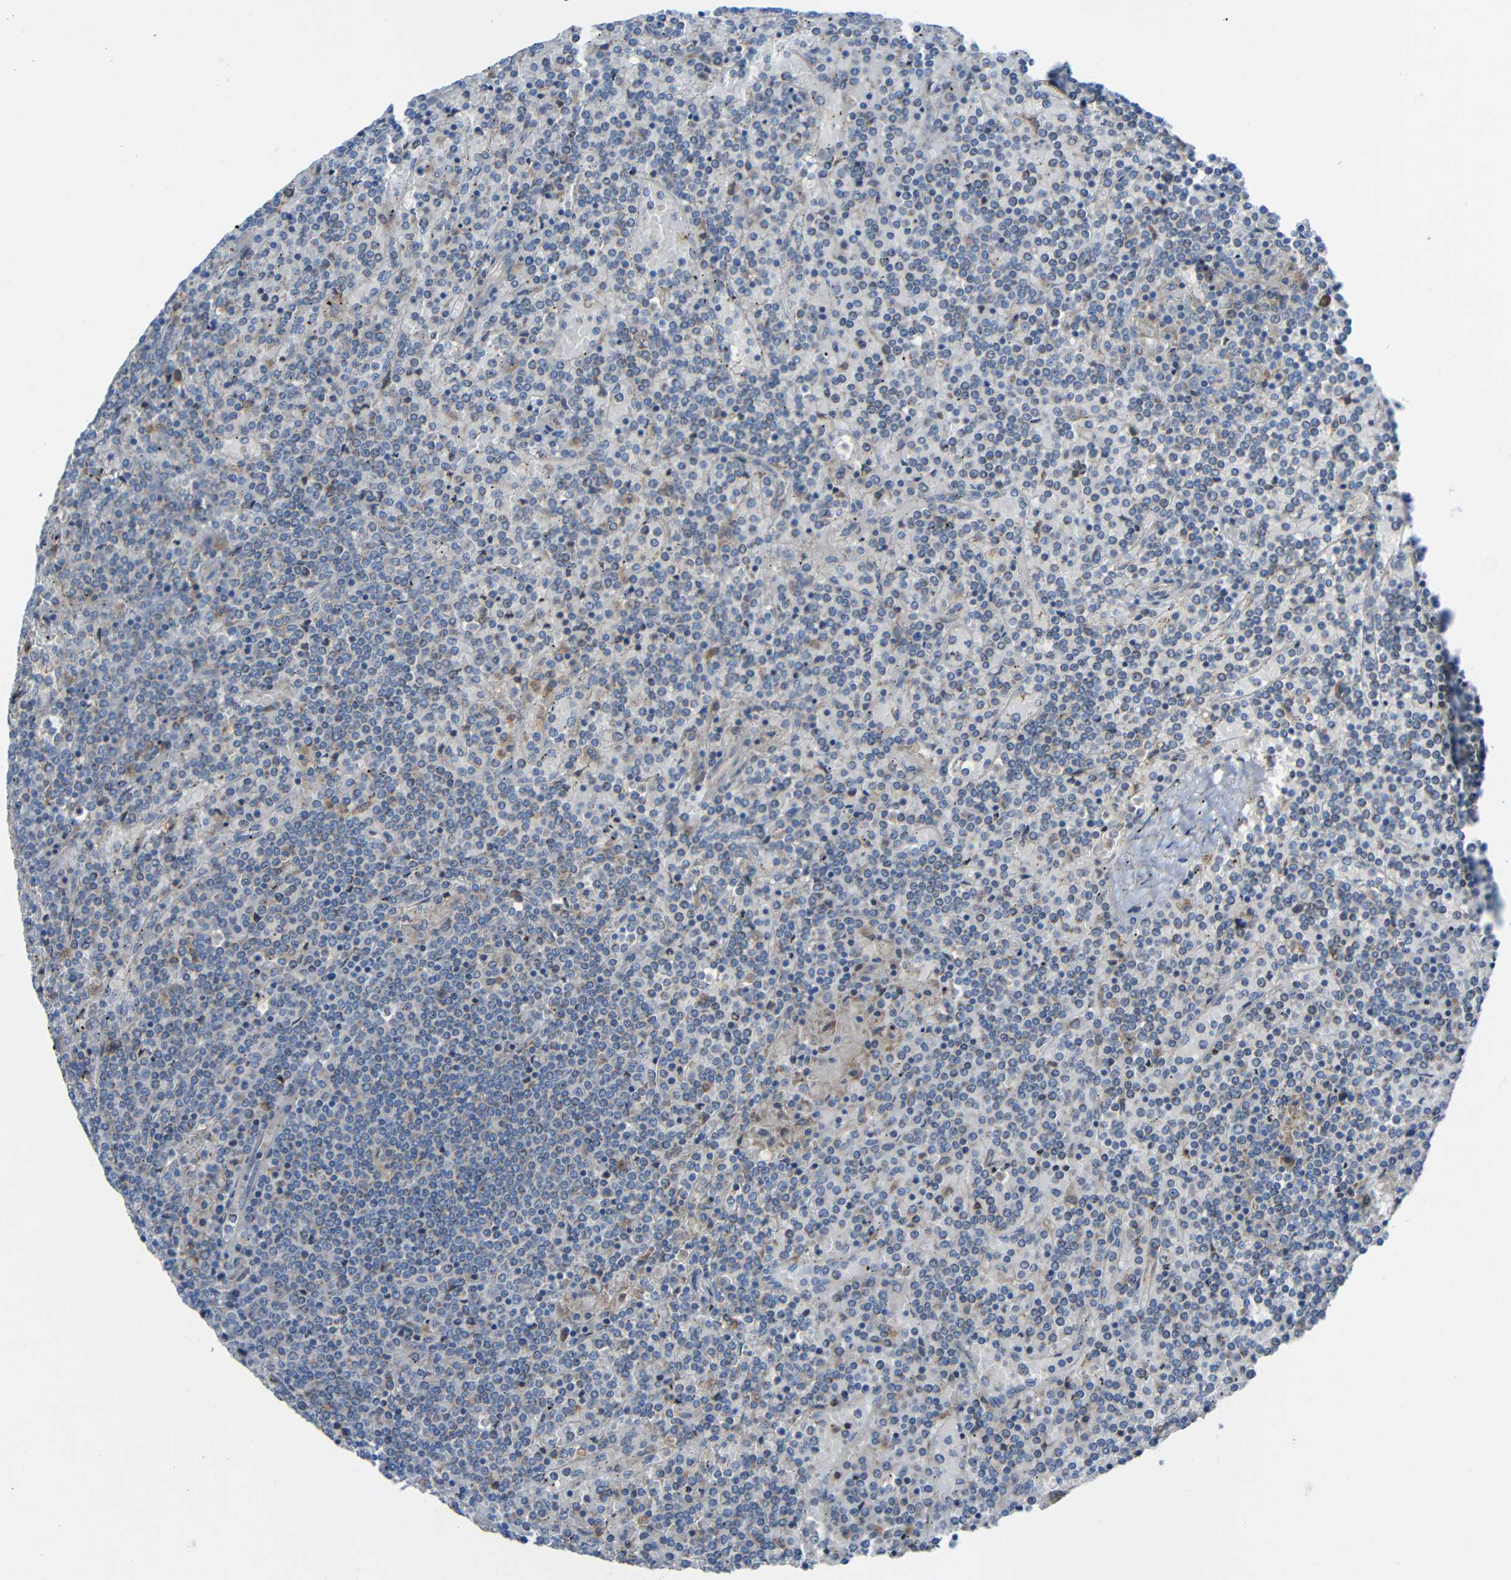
{"staining": {"intensity": "negative", "quantity": "none", "location": "none"}, "tissue": "lymphoma", "cell_type": "Tumor cells", "image_type": "cancer", "snomed": [{"axis": "morphology", "description": "Malignant lymphoma, non-Hodgkin's type, Low grade"}, {"axis": "topography", "description": "Spleen"}], "caption": "This is a micrograph of IHC staining of lymphoma, which shows no positivity in tumor cells. The staining is performed using DAB (3,3'-diaminobenzidine) brown chromogen with nuclei counter-stained in using hematoxylin.", "gene": "TMEM25", "patient": {"sex": "female", "age": 19}}